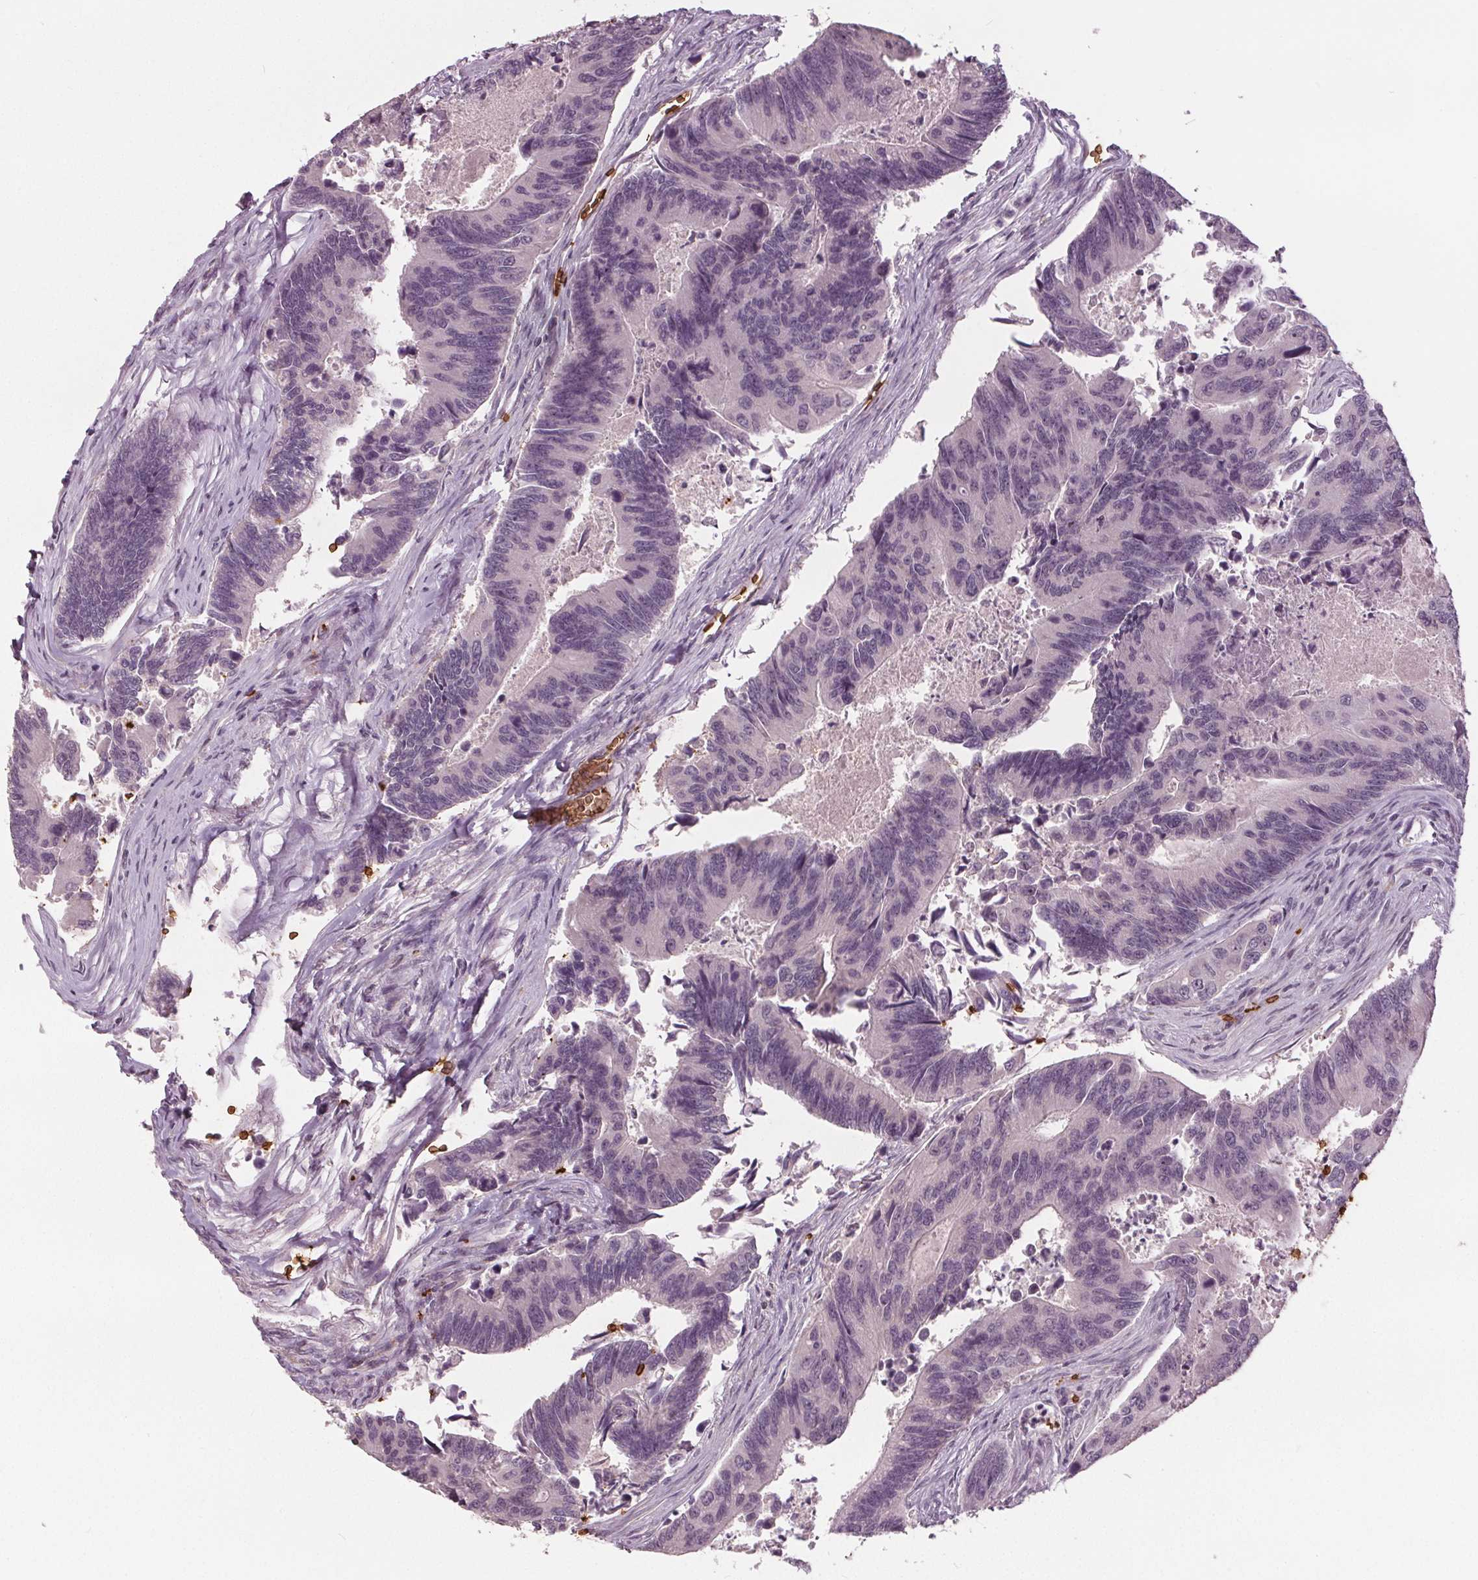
{"staining": {"intensity": "negative", "quantity": "none", "location": "none"}, "tissue": "colorectal cancer", "cell_type": "Tumor cells", "image_type": "cancer", "snomed": [{"axis": "morphology", "description": "Adenocarcinoma, NOS"}, {"axis": "topography", "description": "Colon"}], "caption": "Image shows no protein staining in tumor cells of colorectal adenocarcinoma tissue.", "gene": "SLC4A1", "patient": {"sex": "female", "age": 67}}